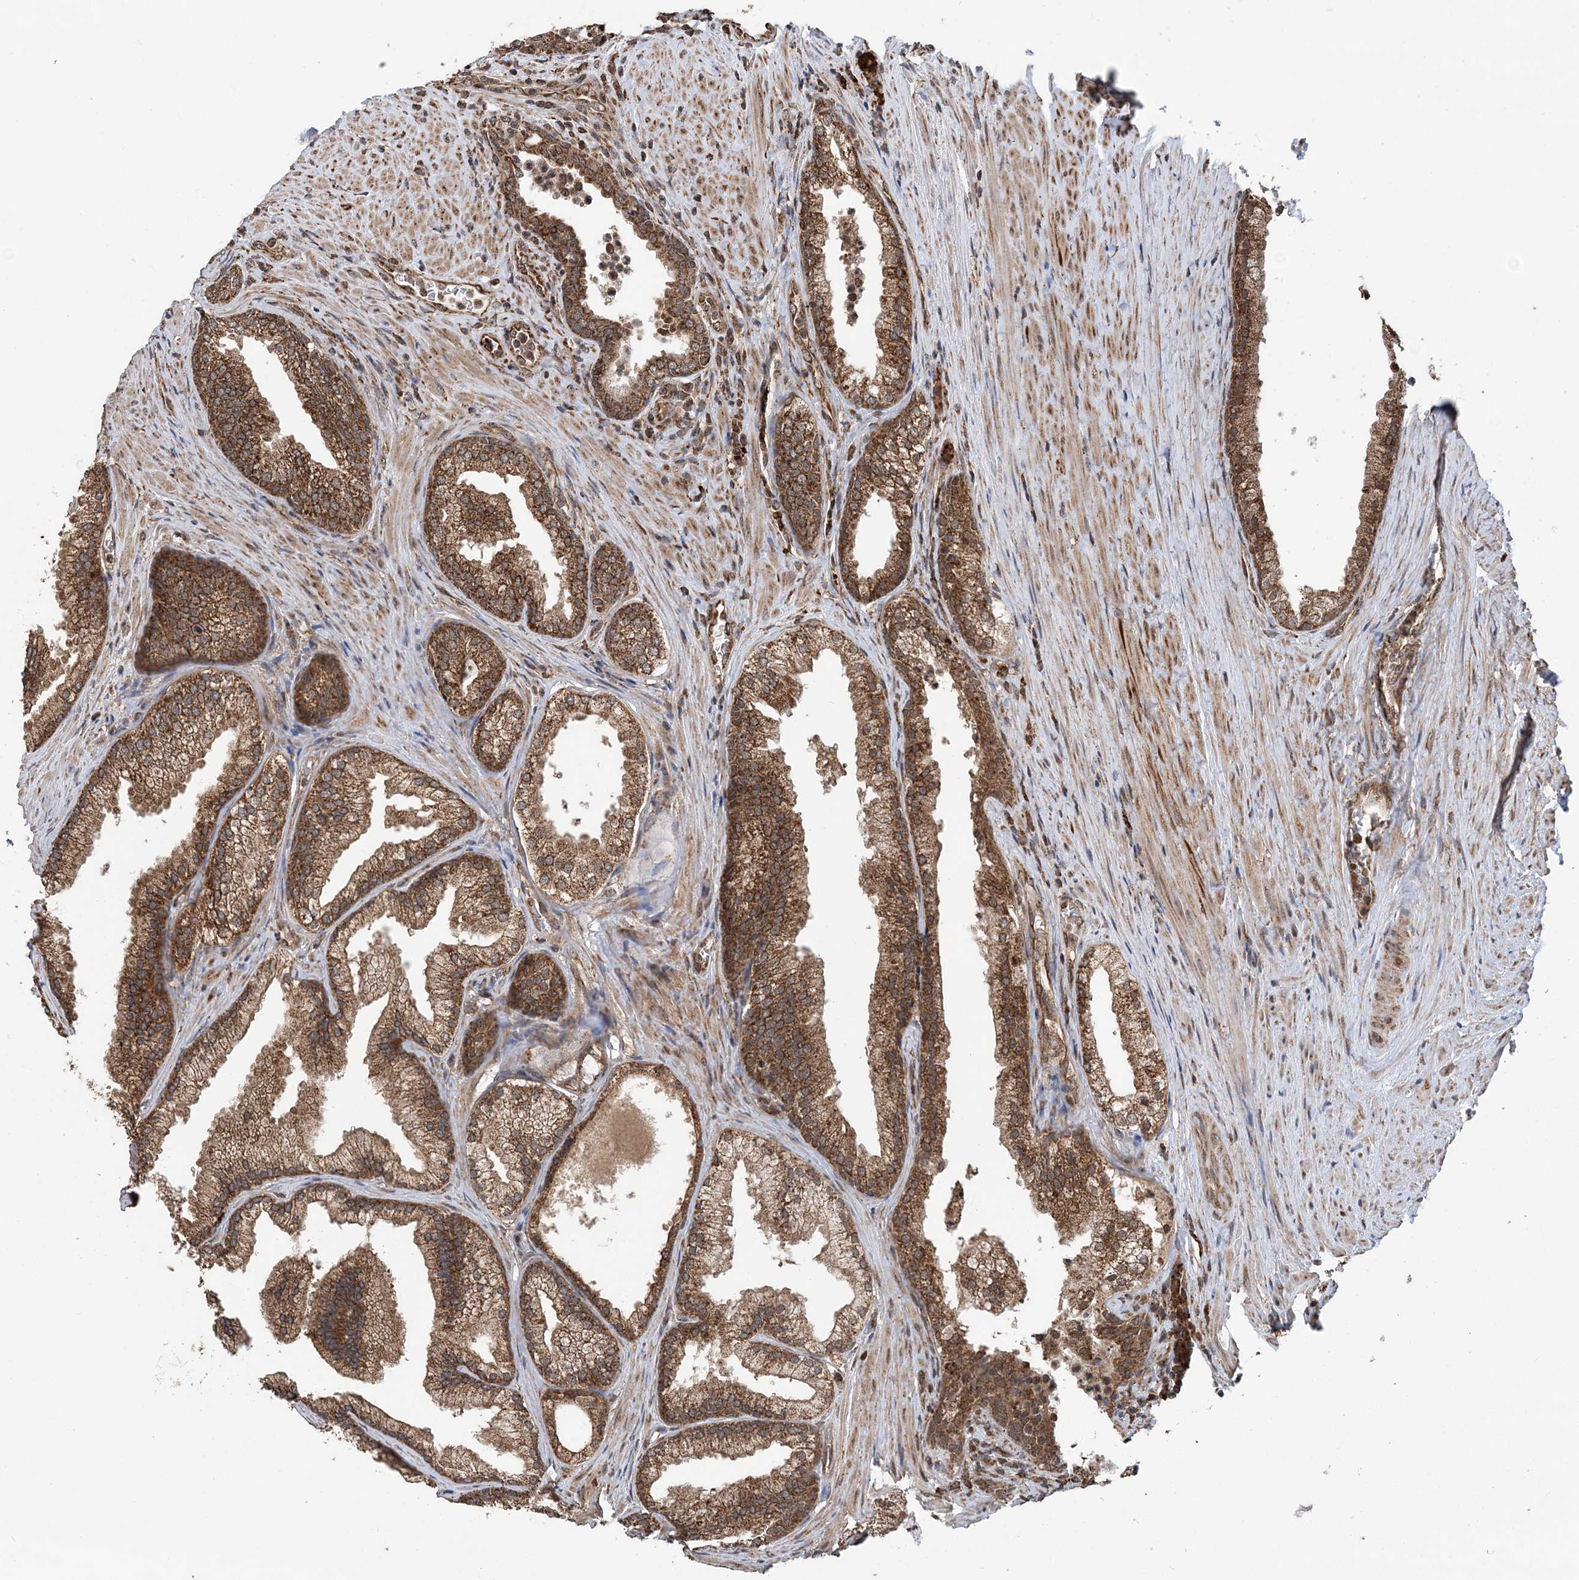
{"staining": {"intensity": "moderate", "quantity": ">75%", "location": "cytoplasmic/membranous"}, "tissue": "prostate", "cell_type": "Glandular cells", "image_type": "normal", "snomed": [{"axis": "morphology", "description": "Normal tissue, NOS"}, {"axis": "topography", "description": "Prostate"}], "caption": "The histopathology image exhibits staining of benign prostate, revealing moderate cytoplasmic/membranous protein positivity (brown color) within glandular cells.", "gene": "PCBP1", "patient": {"sex": "male", "age": 76}}